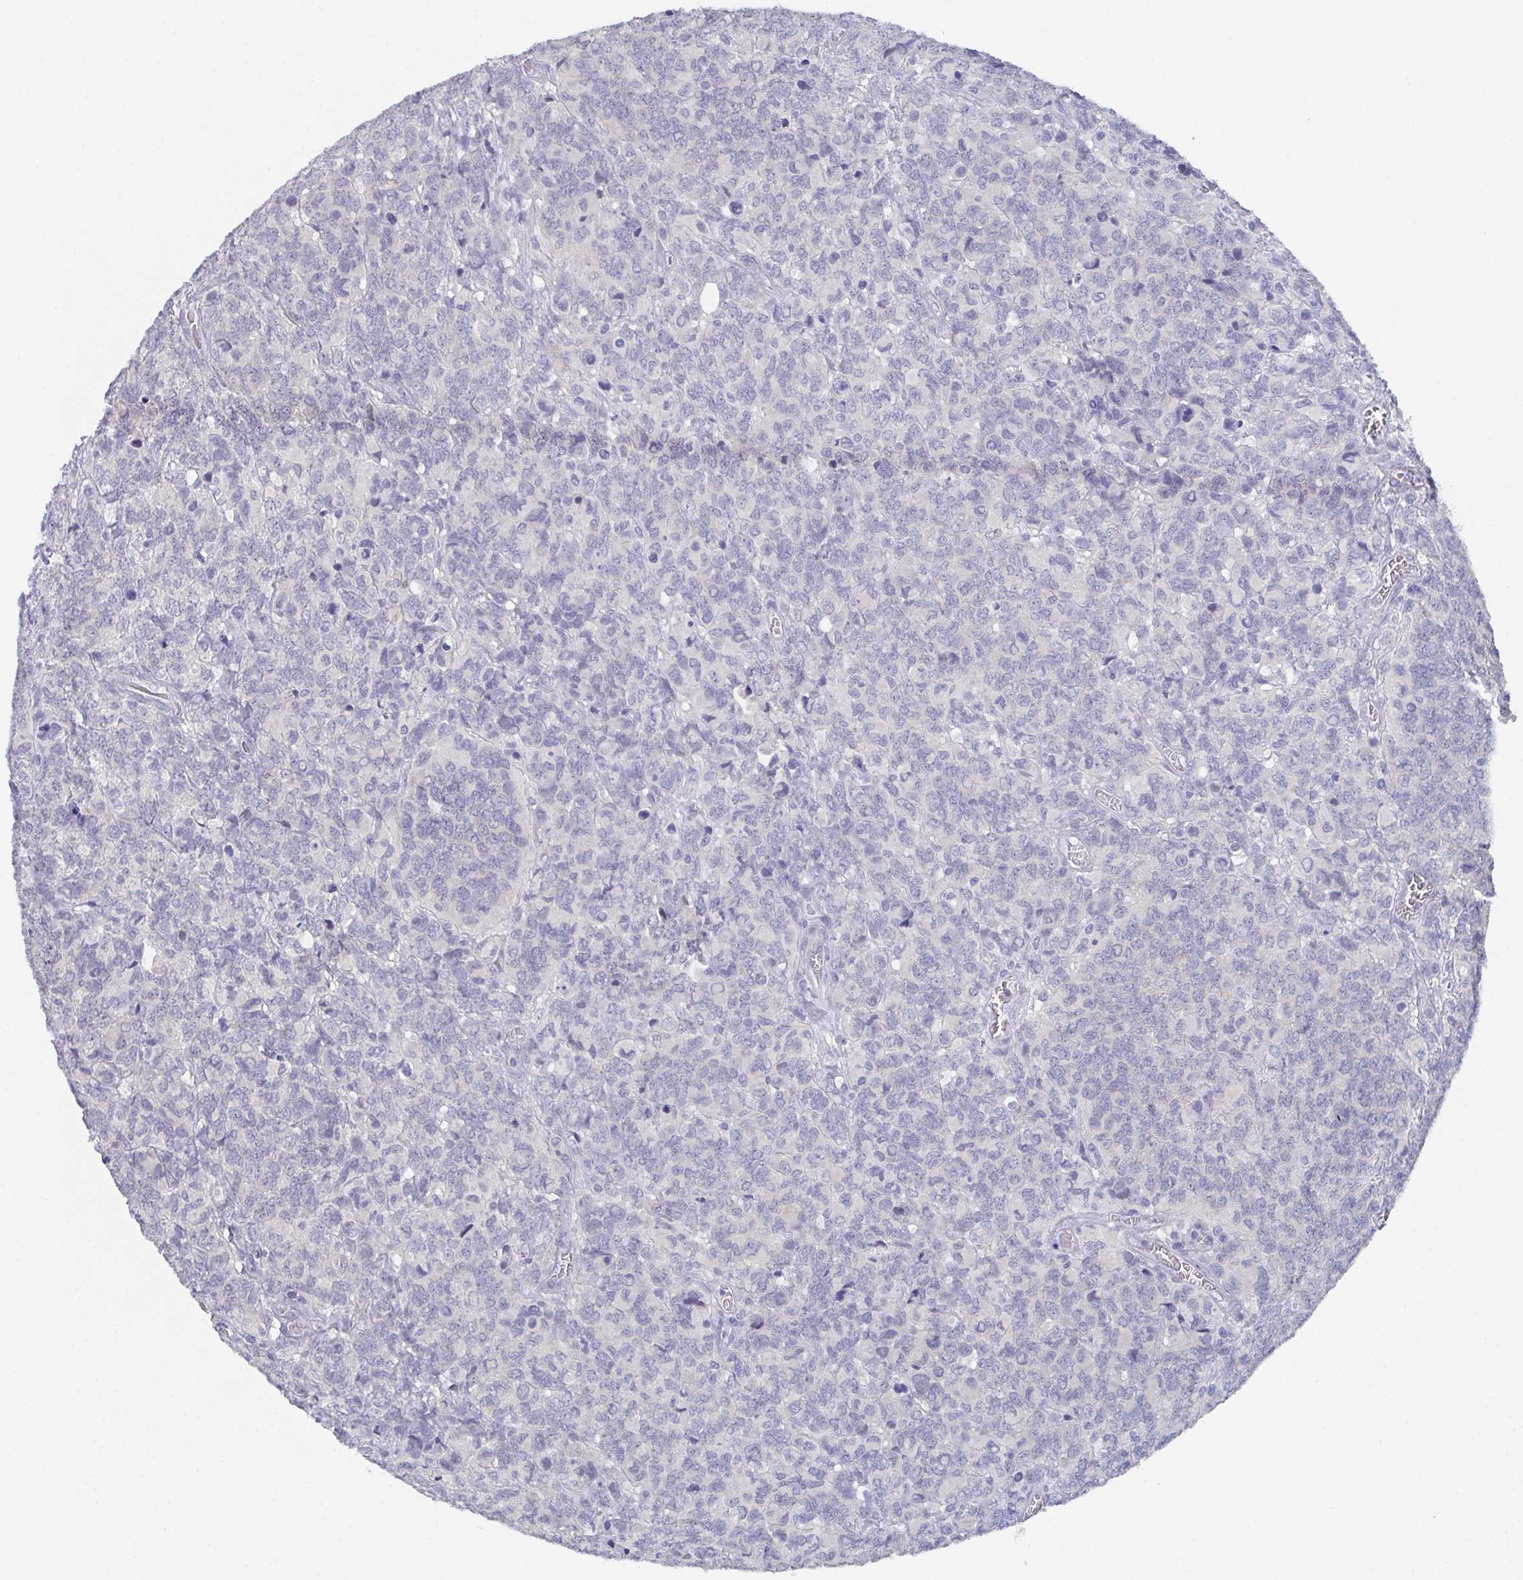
{"staining": {"intensity": "negative", "quantity": "none", "location": "none"}, "tissue": "glioma", "cell_type": "Tumor cells", "image_type": "cancer", "snomed": [{"axis": "morphology", "description": "Glioma, malignant, High grade"}, {"axis": "topography", "description": "Brain"}], "caption": "Protein analysis of malignant glioma (high-grade) exhibits no significant staining in tumor cells. (DAB (3,3'-diaminobenzidine) immunohistochemistry, high magnification).", "gene": "DYDC2", "patient": {"sex": "male", "age": 39}}